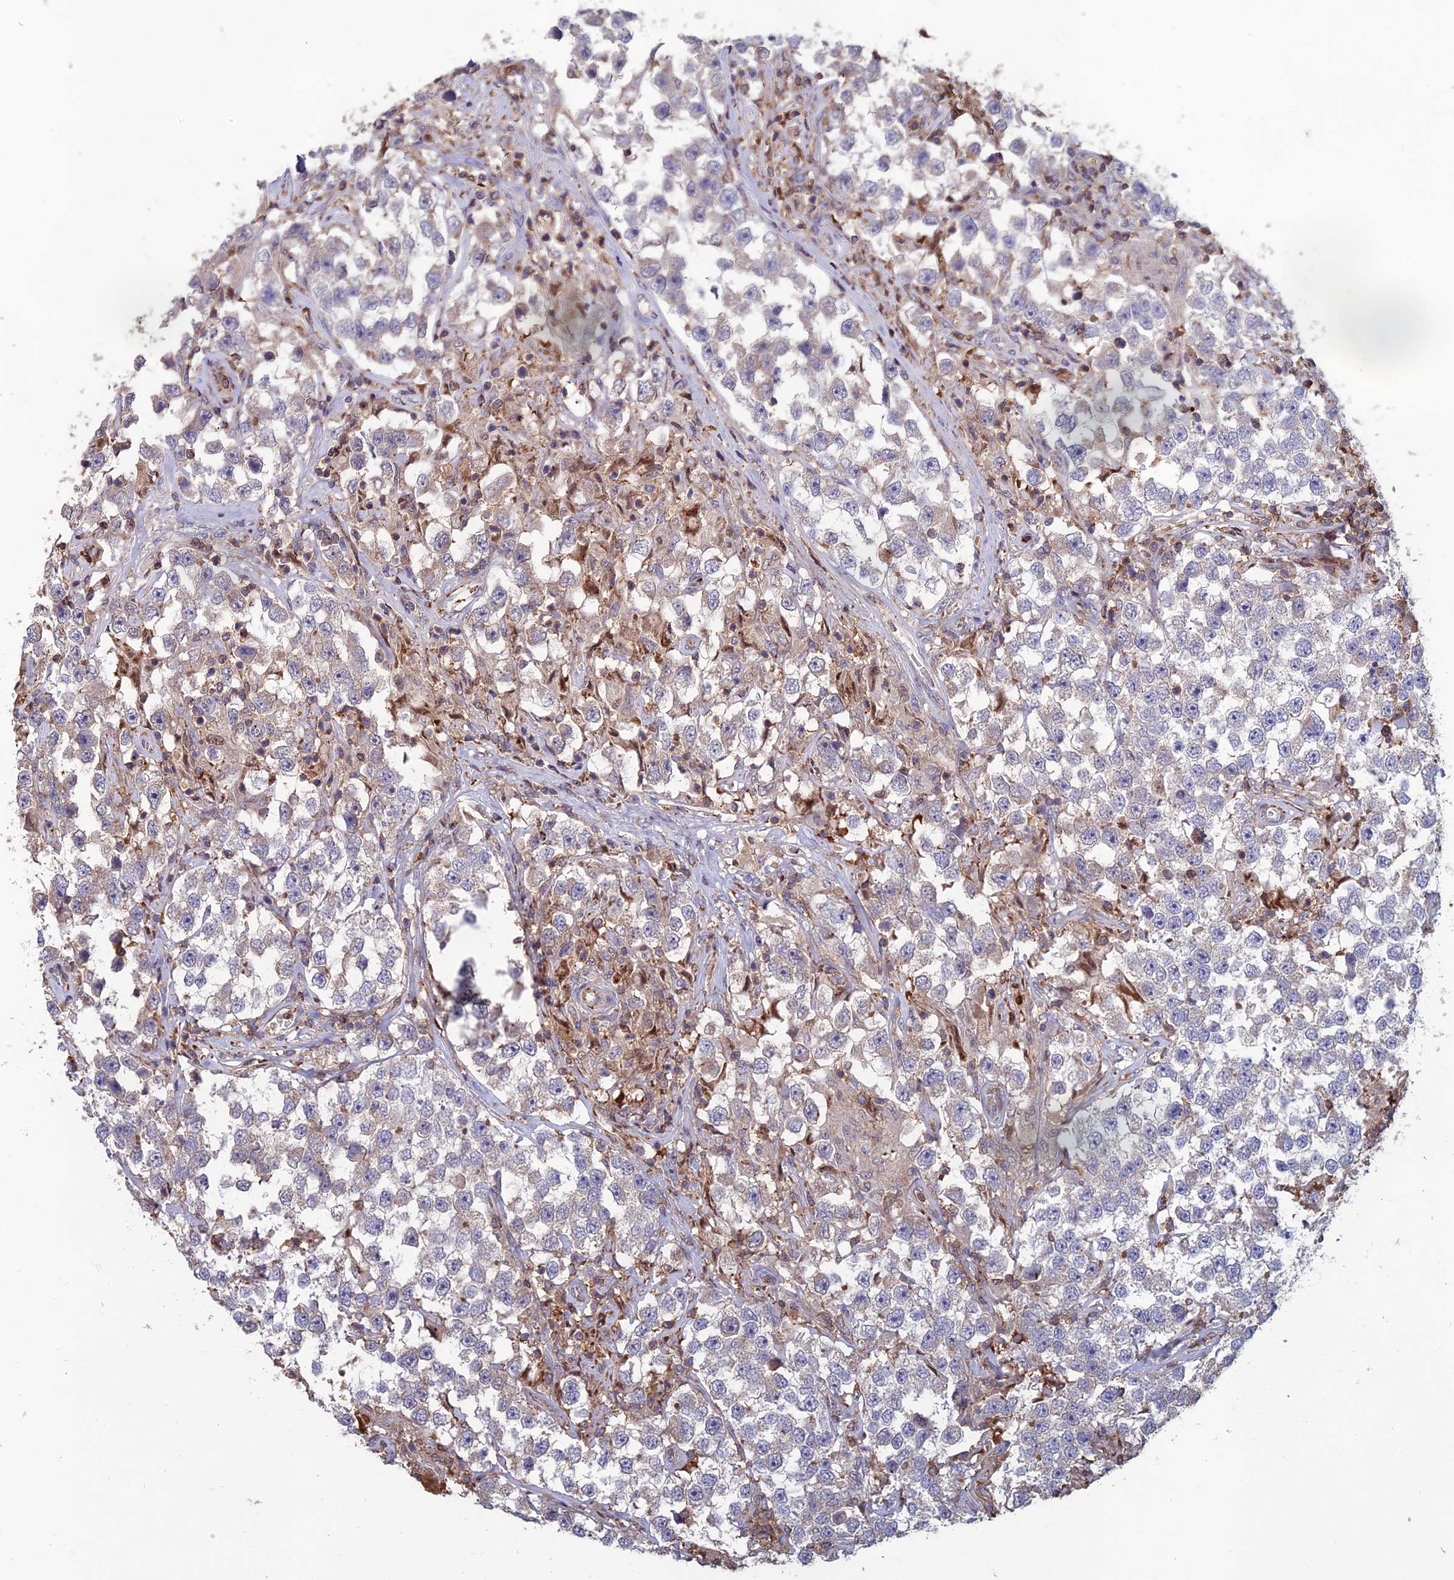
{"staining": {"intensity": "negative", "quantity": "none", "location": "none"}, "tissue": "testis cancer", "cell_type": "Tumor cells", "image_type": "cancer", "snomed": [{"axis": "morphology", "description": "Seminoma, NOS"}, {"axis": "topography", "description": "Testis"}], "caption": "A micrograph of human seminoma (testis) is negative for staining in tumor cells. Brightfield microscopy of immunohistochemistry stained with DAB (brown) and hematoxylin (blue), captured at high magnification.", "gene": "C15orf62", "patient": {"sex": "male", "age": 46}}